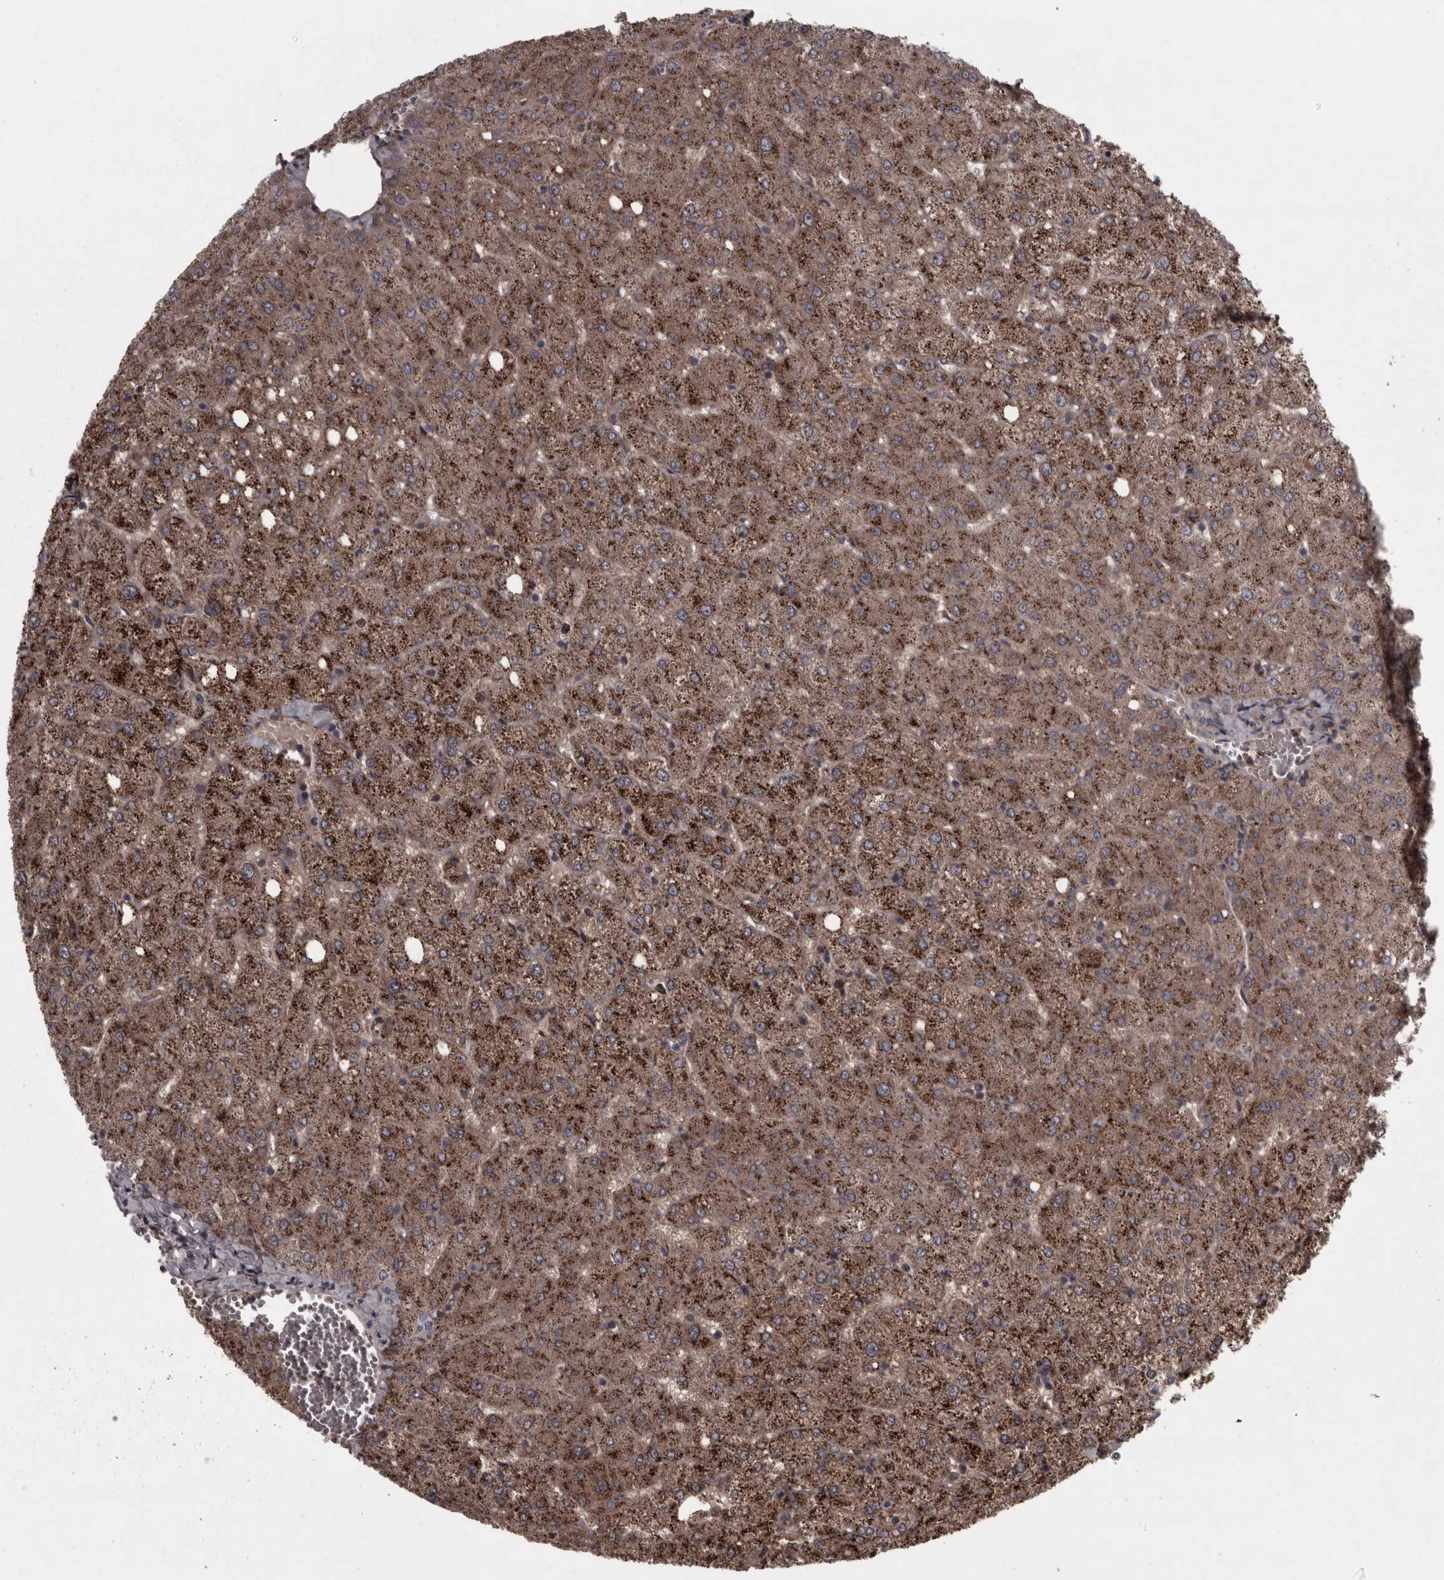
{"staining": {"intensity": "negative", "quantity": "none", "location": "none"}, "tissue": "liver", "cell_type": "Cholangiocytes", "image_type": "normal", "snomed": [{"axis": "morphology", "description": "Normal tissue, NOS"}, {"axis": "topography", "description": "Liver"}], "caption": "An immunohistochemistry (IHC) photomicrograph of unremarkable liver is shown. There is no staining in cholangiocytes of liver.", "gene": "RSU1", "patient": {"sex": "female", "age": 54}}